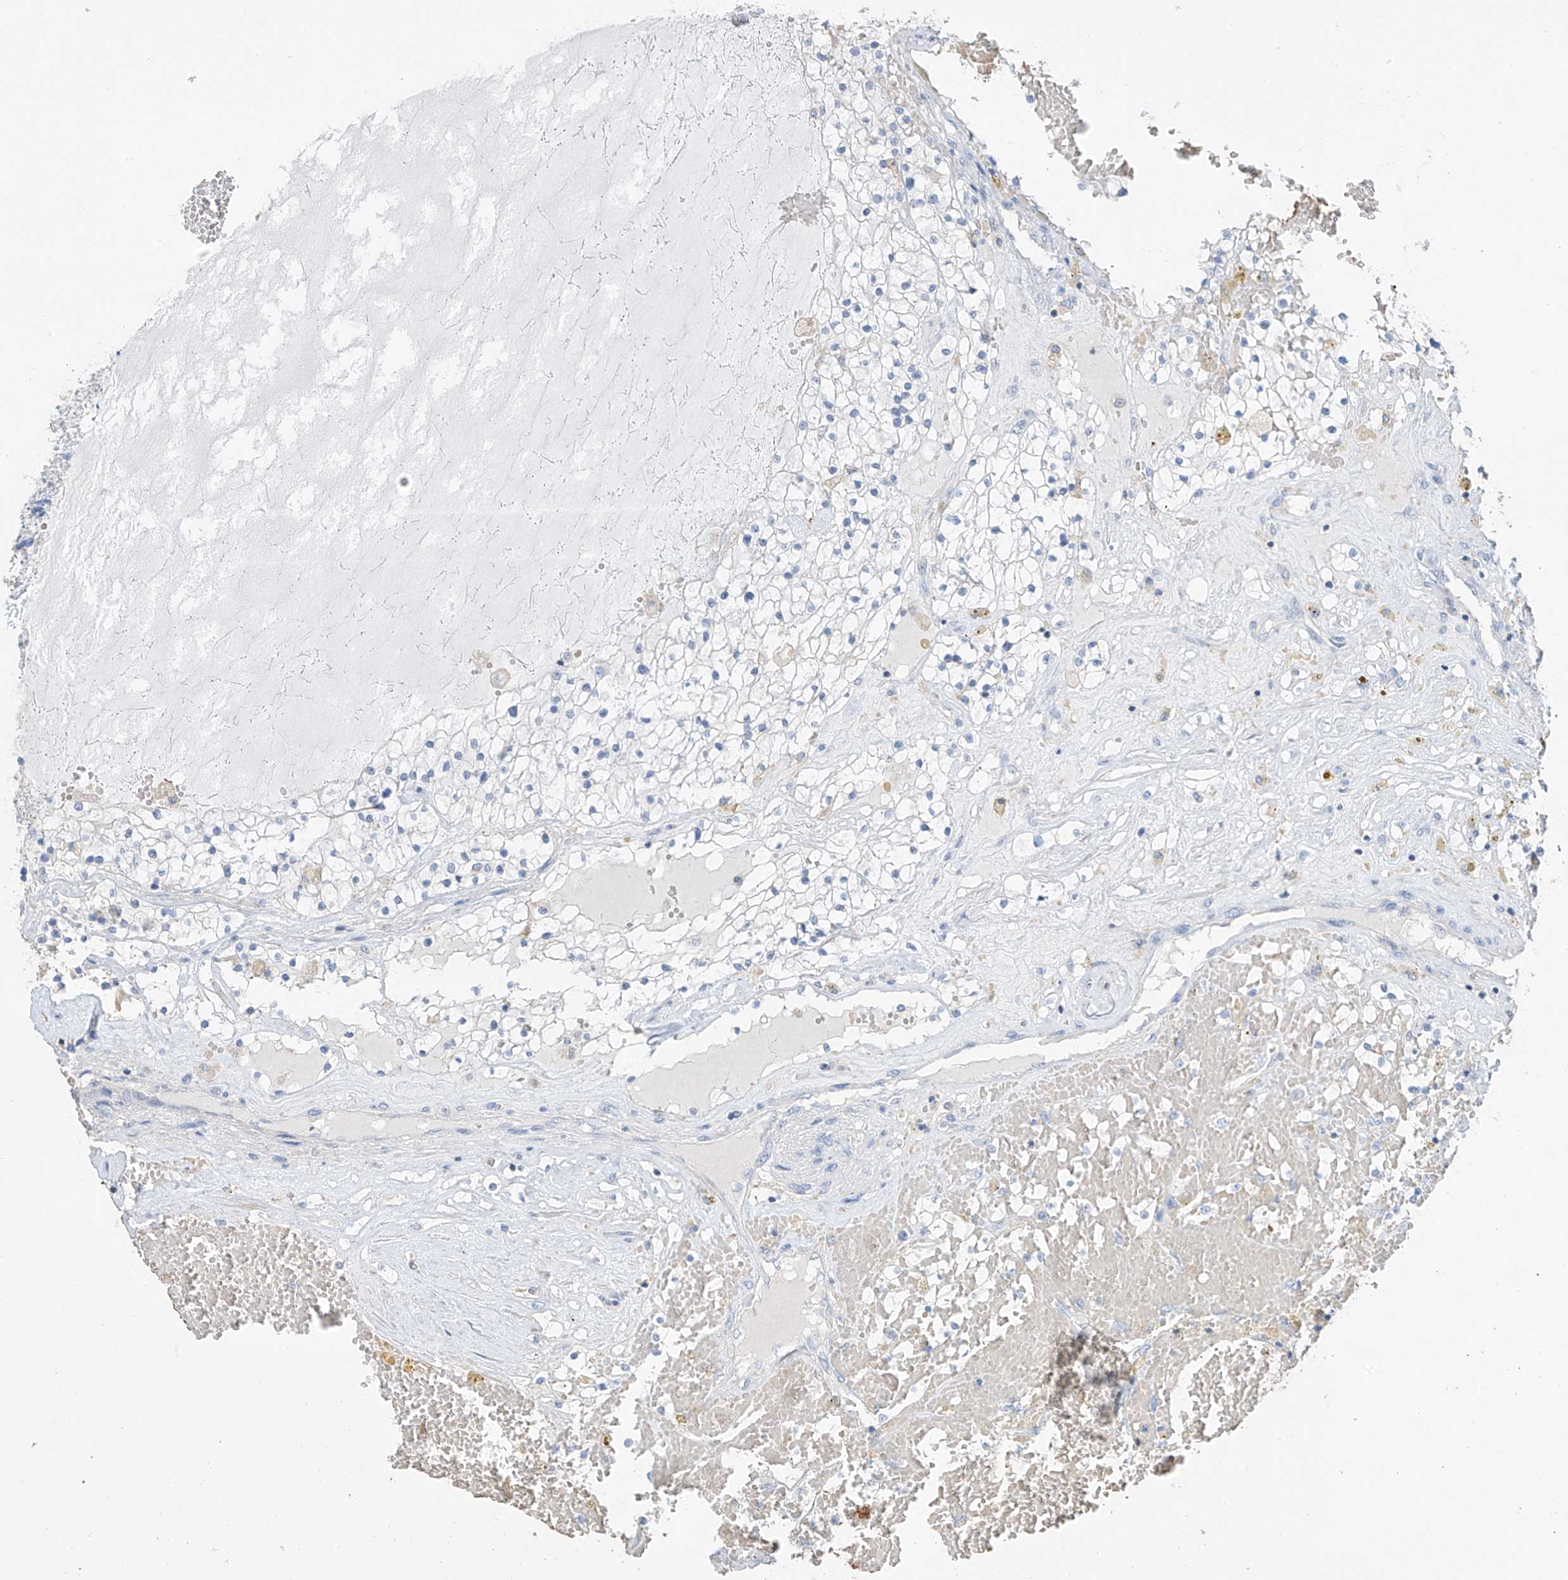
{"staining": {"intensity": "negative", "quantity": "none", "location": "none"}, "tissue": "renal cancer", "cell_type": "Tumor cells", "image_type": "cancer", "snomed": [{"axis": "morphology", "description": "Normal tissue, NOS"}, {"axis": "morphology", "description": "Adenocarcinoma, NOS"}, {"axis": "topography", "description": "Kidney"}], "caption": "This is a histopathology image of immunohistochemistry (IHC) staining of renal cancer (adenocarcinoma), which shows no staining in tumor cells.", "gene": "PAFAH1B3", "patient": {"sex": "male", "age": 68}}